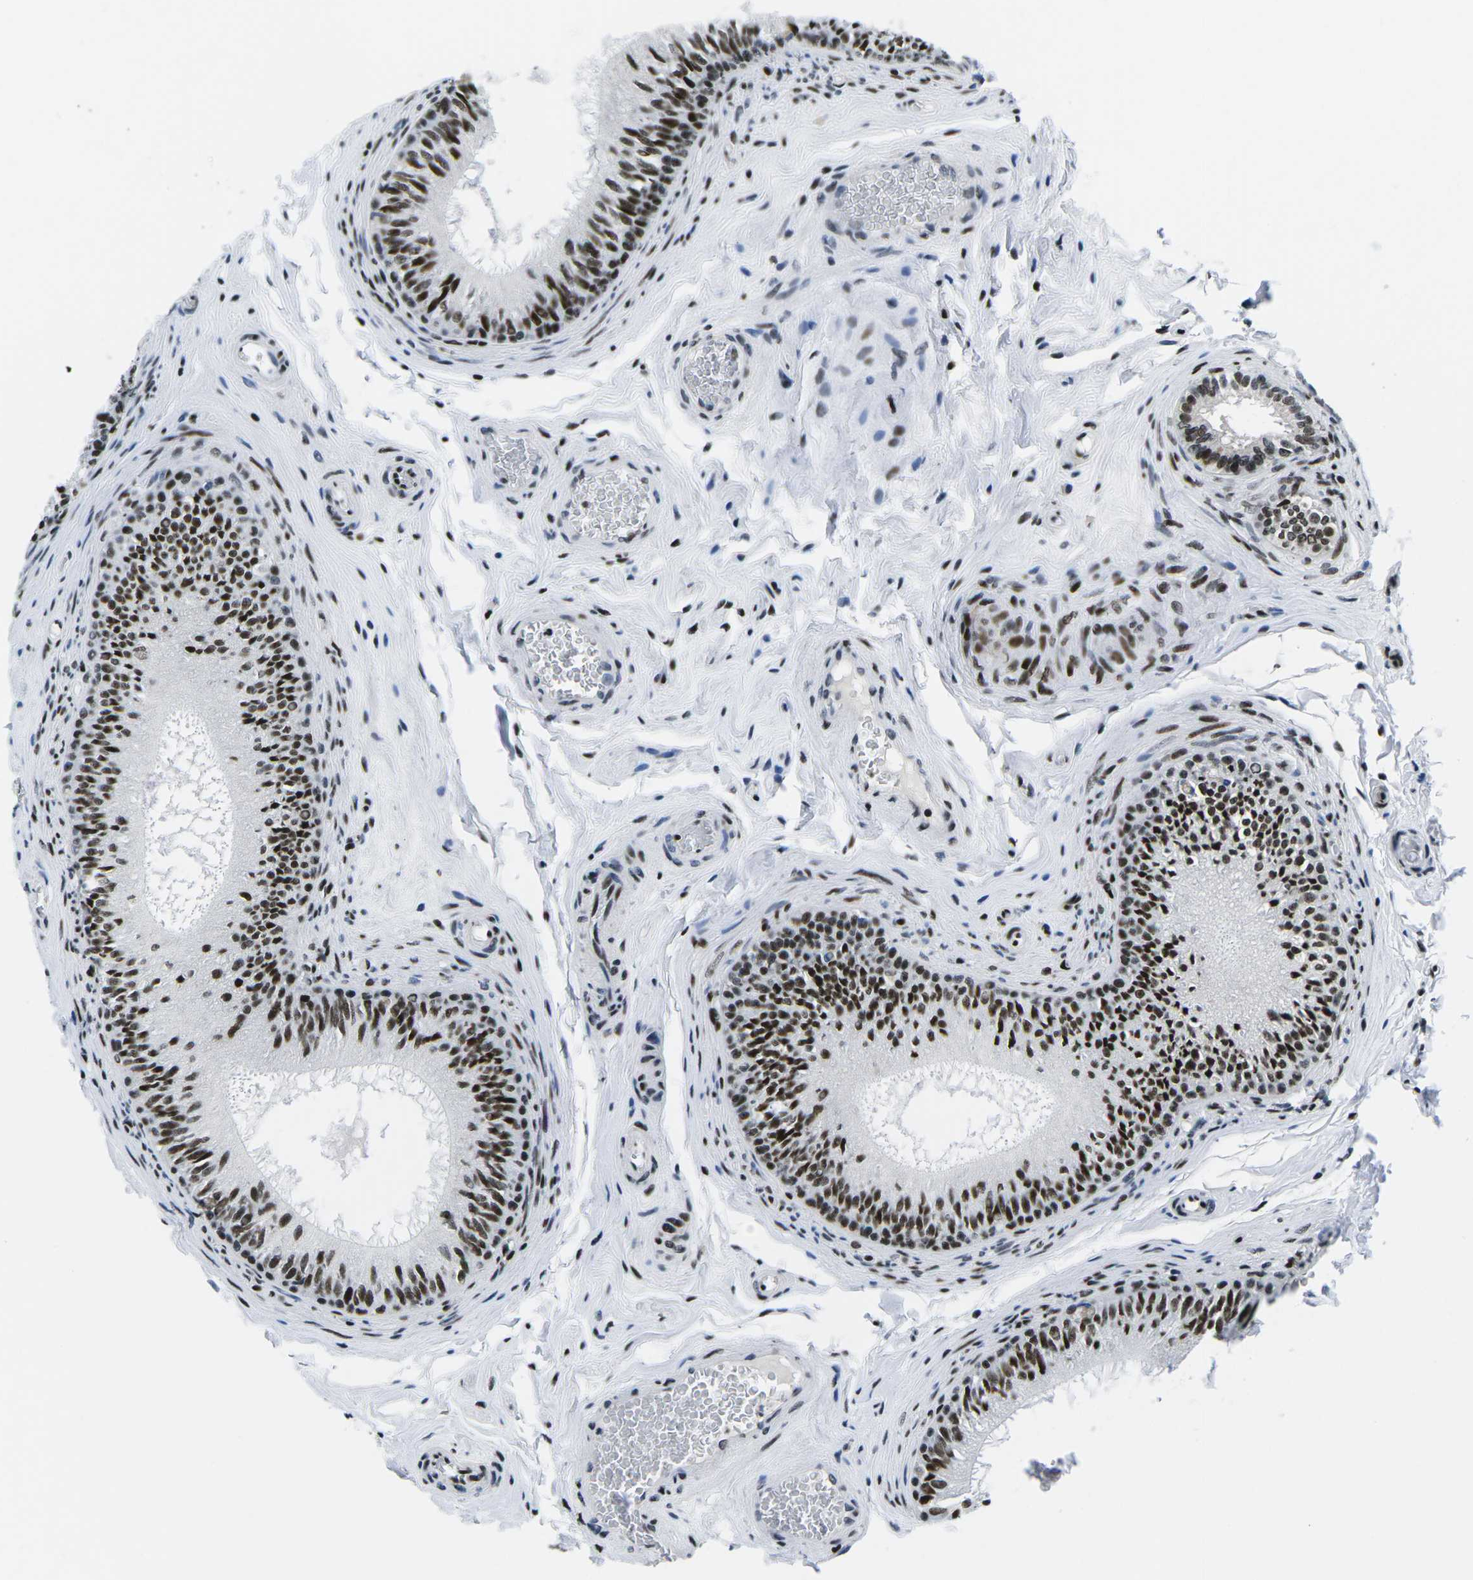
{"staining": {"intensity": "strong", "quantity": ">75%", "location": "nuclear"}, "tissue": "epididymis", "cell_type": "Glandular cells", "image_type": "normal", "snomed": [{"axis": "morphology", "description": "Normal tissue, NOS"}, {"axis": "topography", "description": "Testis"}, {"axis": "topography", "description": "Epididymis"}], "caption": "High-magnification brightfield microscopy of unremarkable epididymis stained with DAB (brown) and counterstained with hematoxylin (blue). glandular cells exhibit strong nuclear staining is present in approximately>75% of cells.", "gene": "ATF1", "patient": {"sex": "male", "age": 36}}